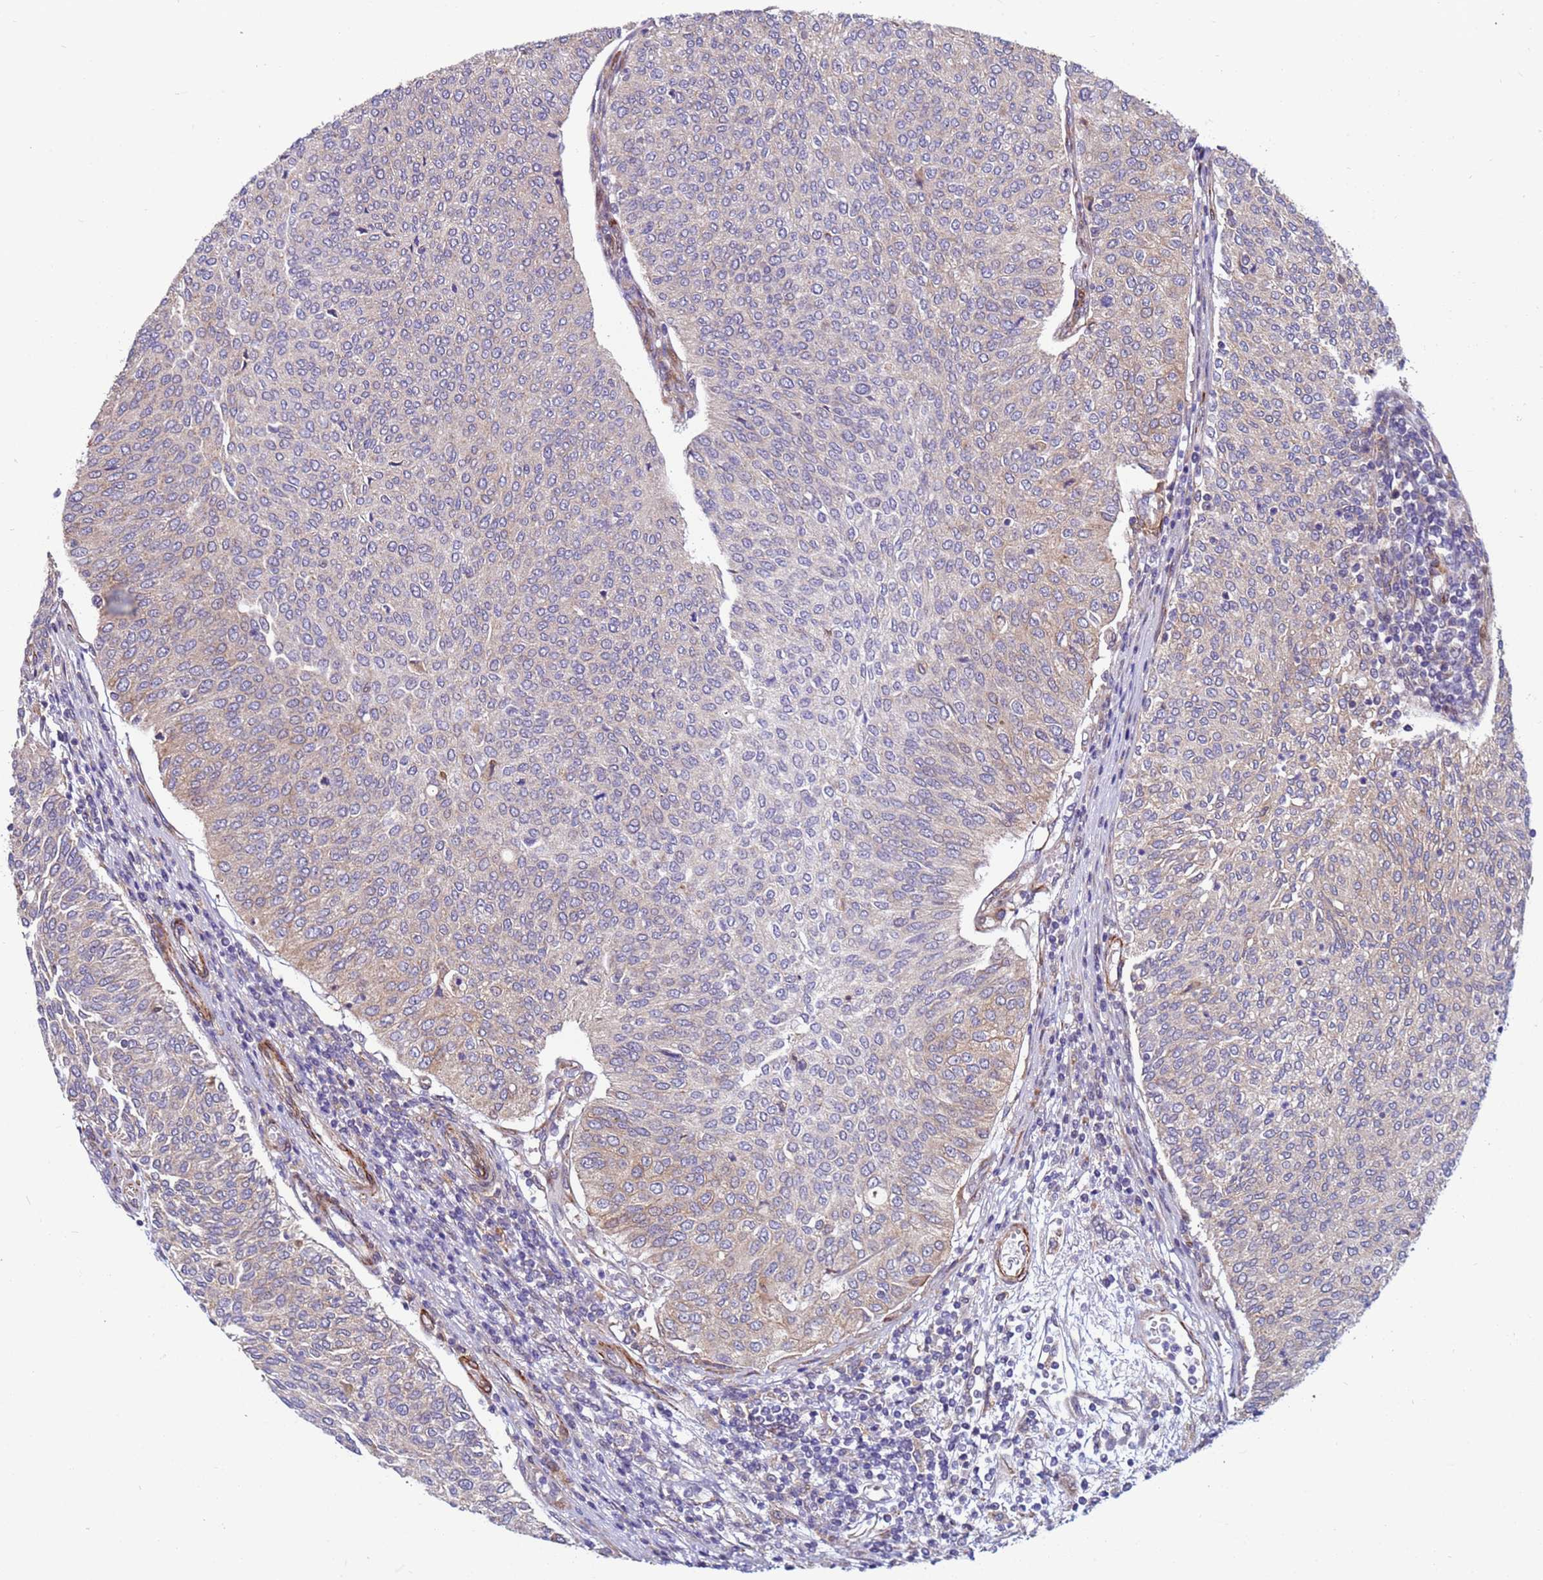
{"staining": {"intensity": "weak", "quantity": "25%-75%", "location": "cytoplasmic/membranous,nuclear"}, "tissue": "urothelial cancer", "cell_type": "Tumor cells", "image_type": "cancer", "snomed": [{"axis": "morphology", "description": "Urothelial carcinoma, High grade"}, {"axis": "topography", "description": "Urinary bladder"}], "caption": "Immunohistochemistry micrograph of neoplastic tissue: urothelial carcinoma (high-grade) stained using immunohistochemistry displays low levels of weak protein expression localized specifically in the cytoplasmic/membranous and nuclear of tumor cells, appearing as a cytoplasmic/membranous and nuclear brown color.", "gene": "MCRIP1", "patient": {"sex": "female", "age": 79}}